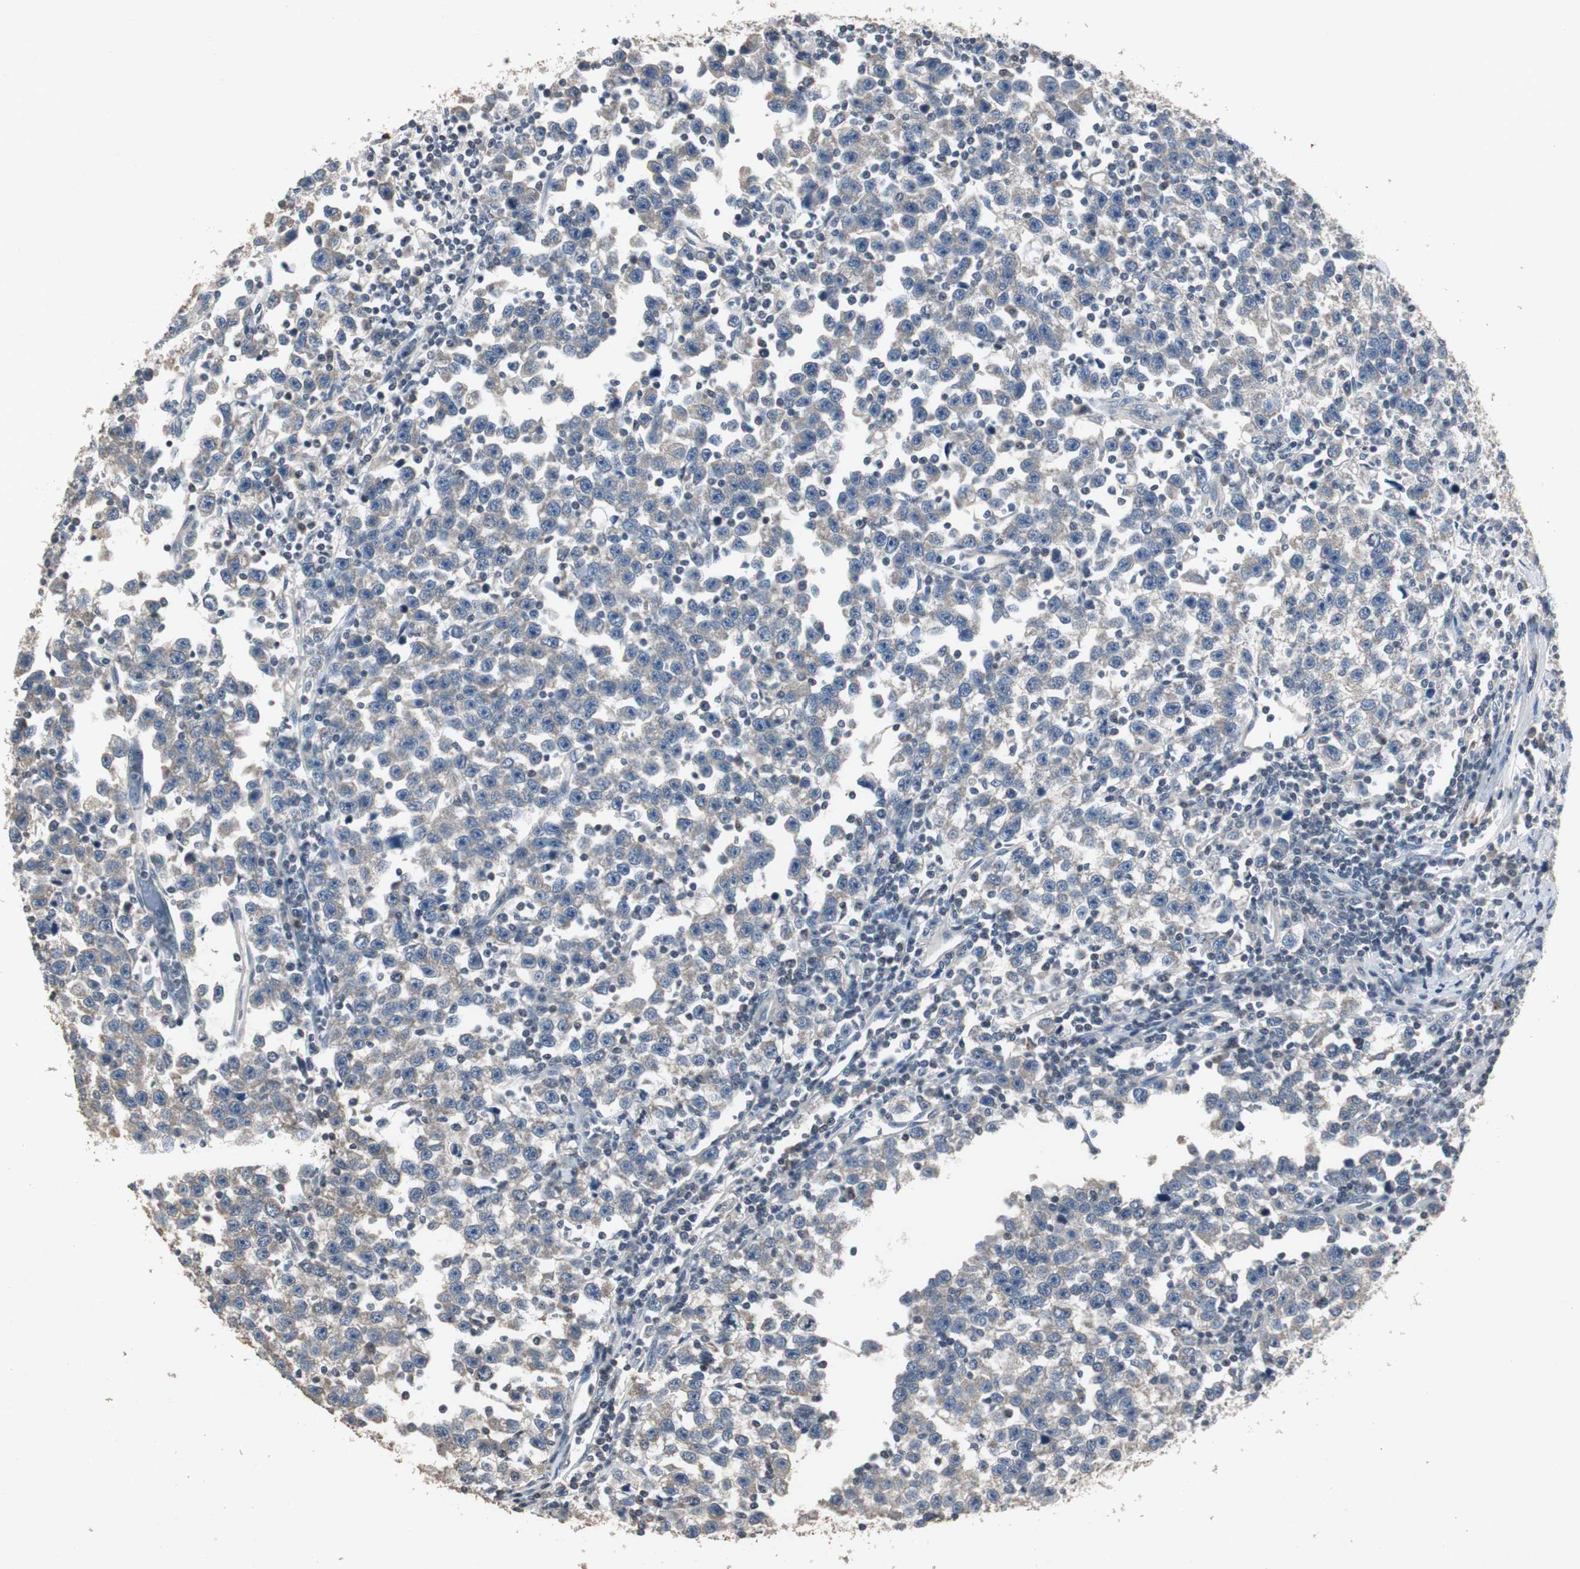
{"staining": {"intensity": "negative", "quantity": "none", "location": "none"}, "tissue": "testis cancer", "cell_type": "Tumor cells", "image_type": "cancer", "snomed": [{"axis": "morphology", "description": "Seminoma, NOS"}, {"axis": "topography", "description": "Testis"}], "caption": "High magnification brightfield microscopy of testis cancer stained with DAB (3,3'-diaminobenzidine) (brown) and counterstained with hematoxylin (blue): tumor cells show no significant positivity.", "gene": "ADNP2", "patient": {"sex": "male", "age": 43}}